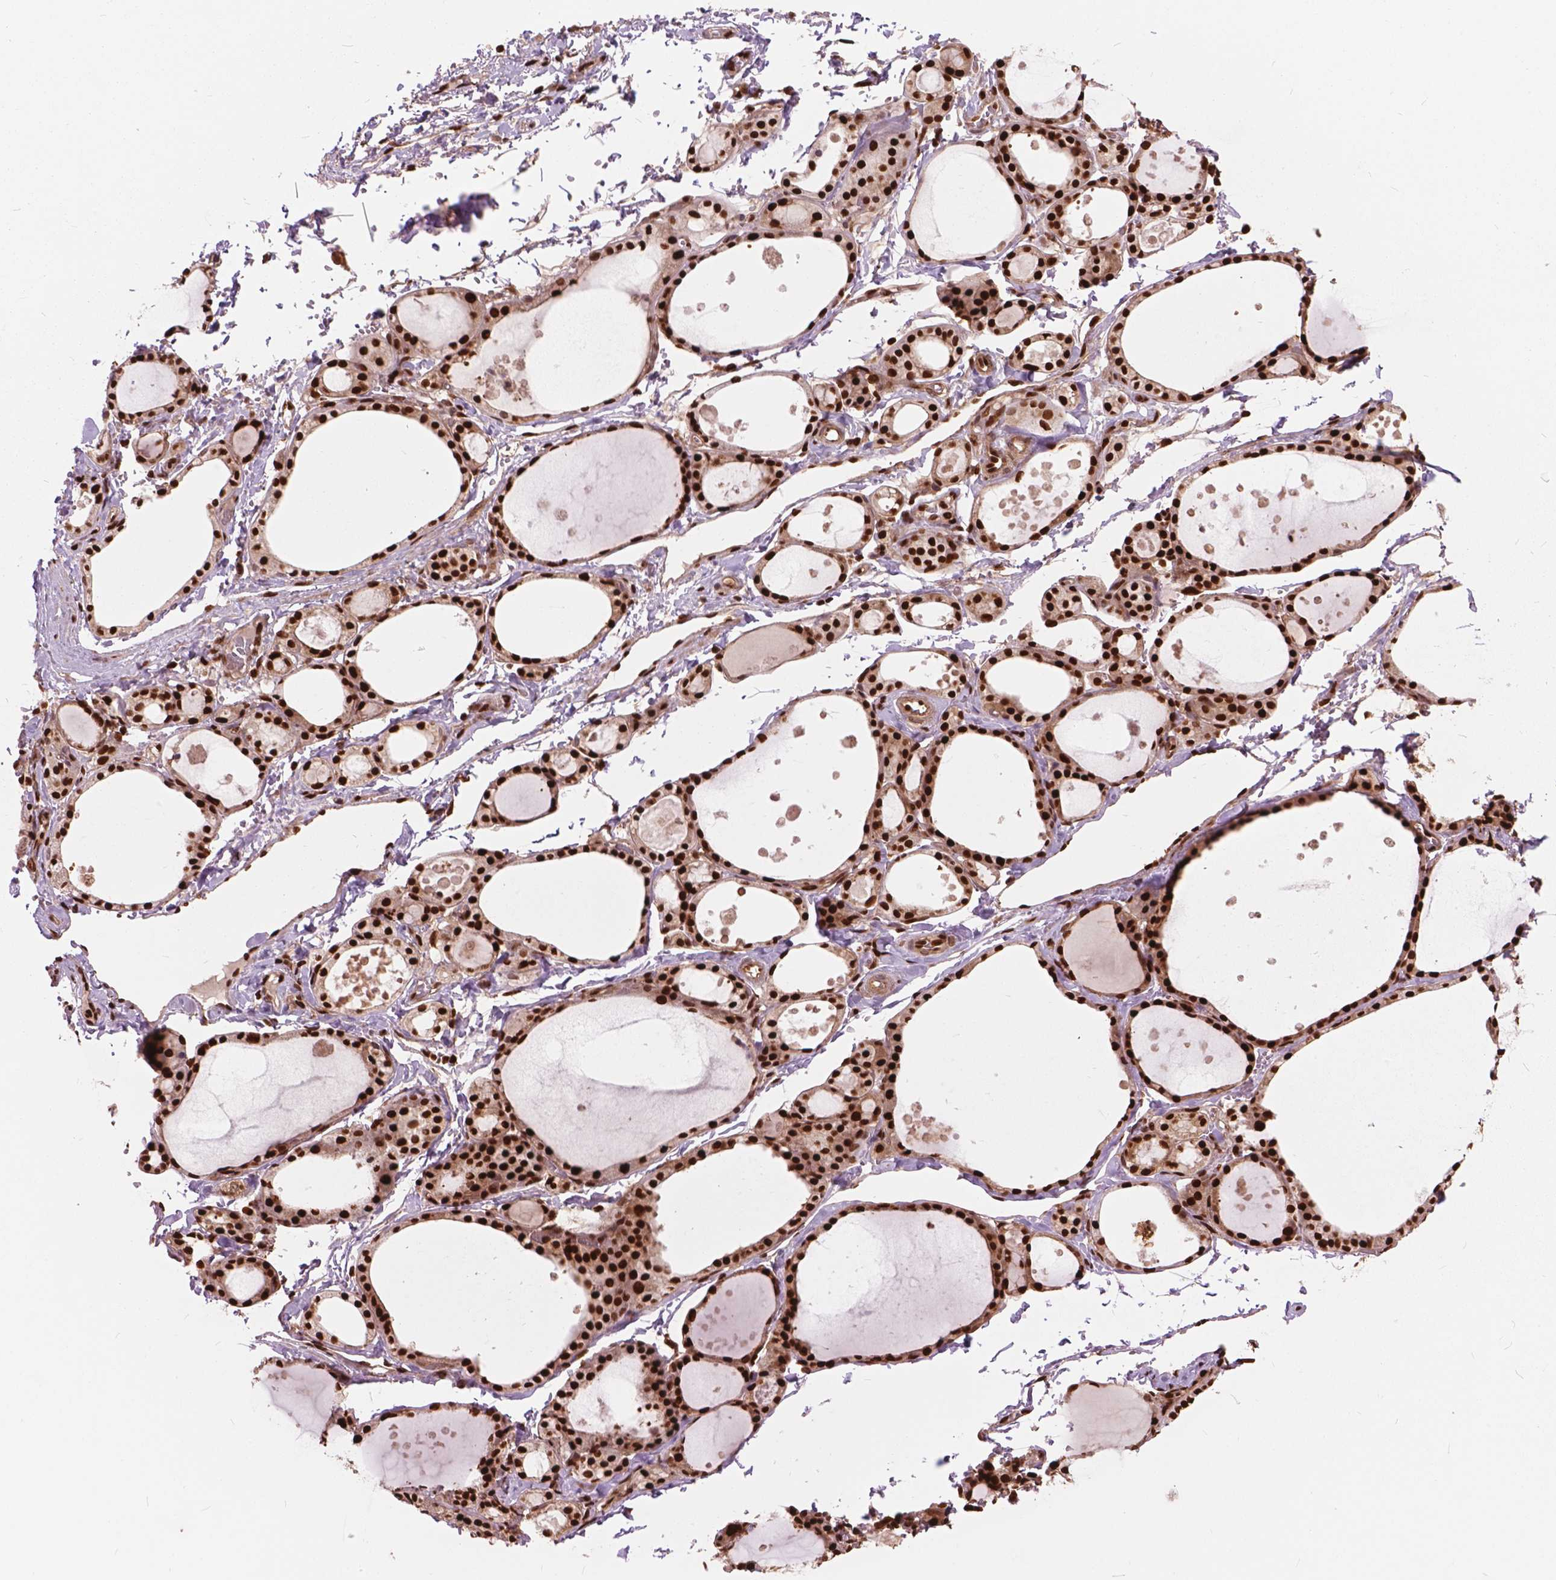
{"staining": {"intensity": "strong", "quantity": ">75%", "location": "nuclear"}, "tissue": "thyroid gland", "cell_type": "Glandular cells", "image_type": "normal", "snomed": [{"axis": "morphology", "description": "Normal tissue, NOS"}, {"axis": "topography", "description": "Thyroid gland"}], "caption": "Brown immunohistochemical staining in normal thyroid gland reveals strong nuclear positivity in about >75% of glandular cells.", "gene": "ANP32A", "patient": {"sex": "male", "age": 68}}